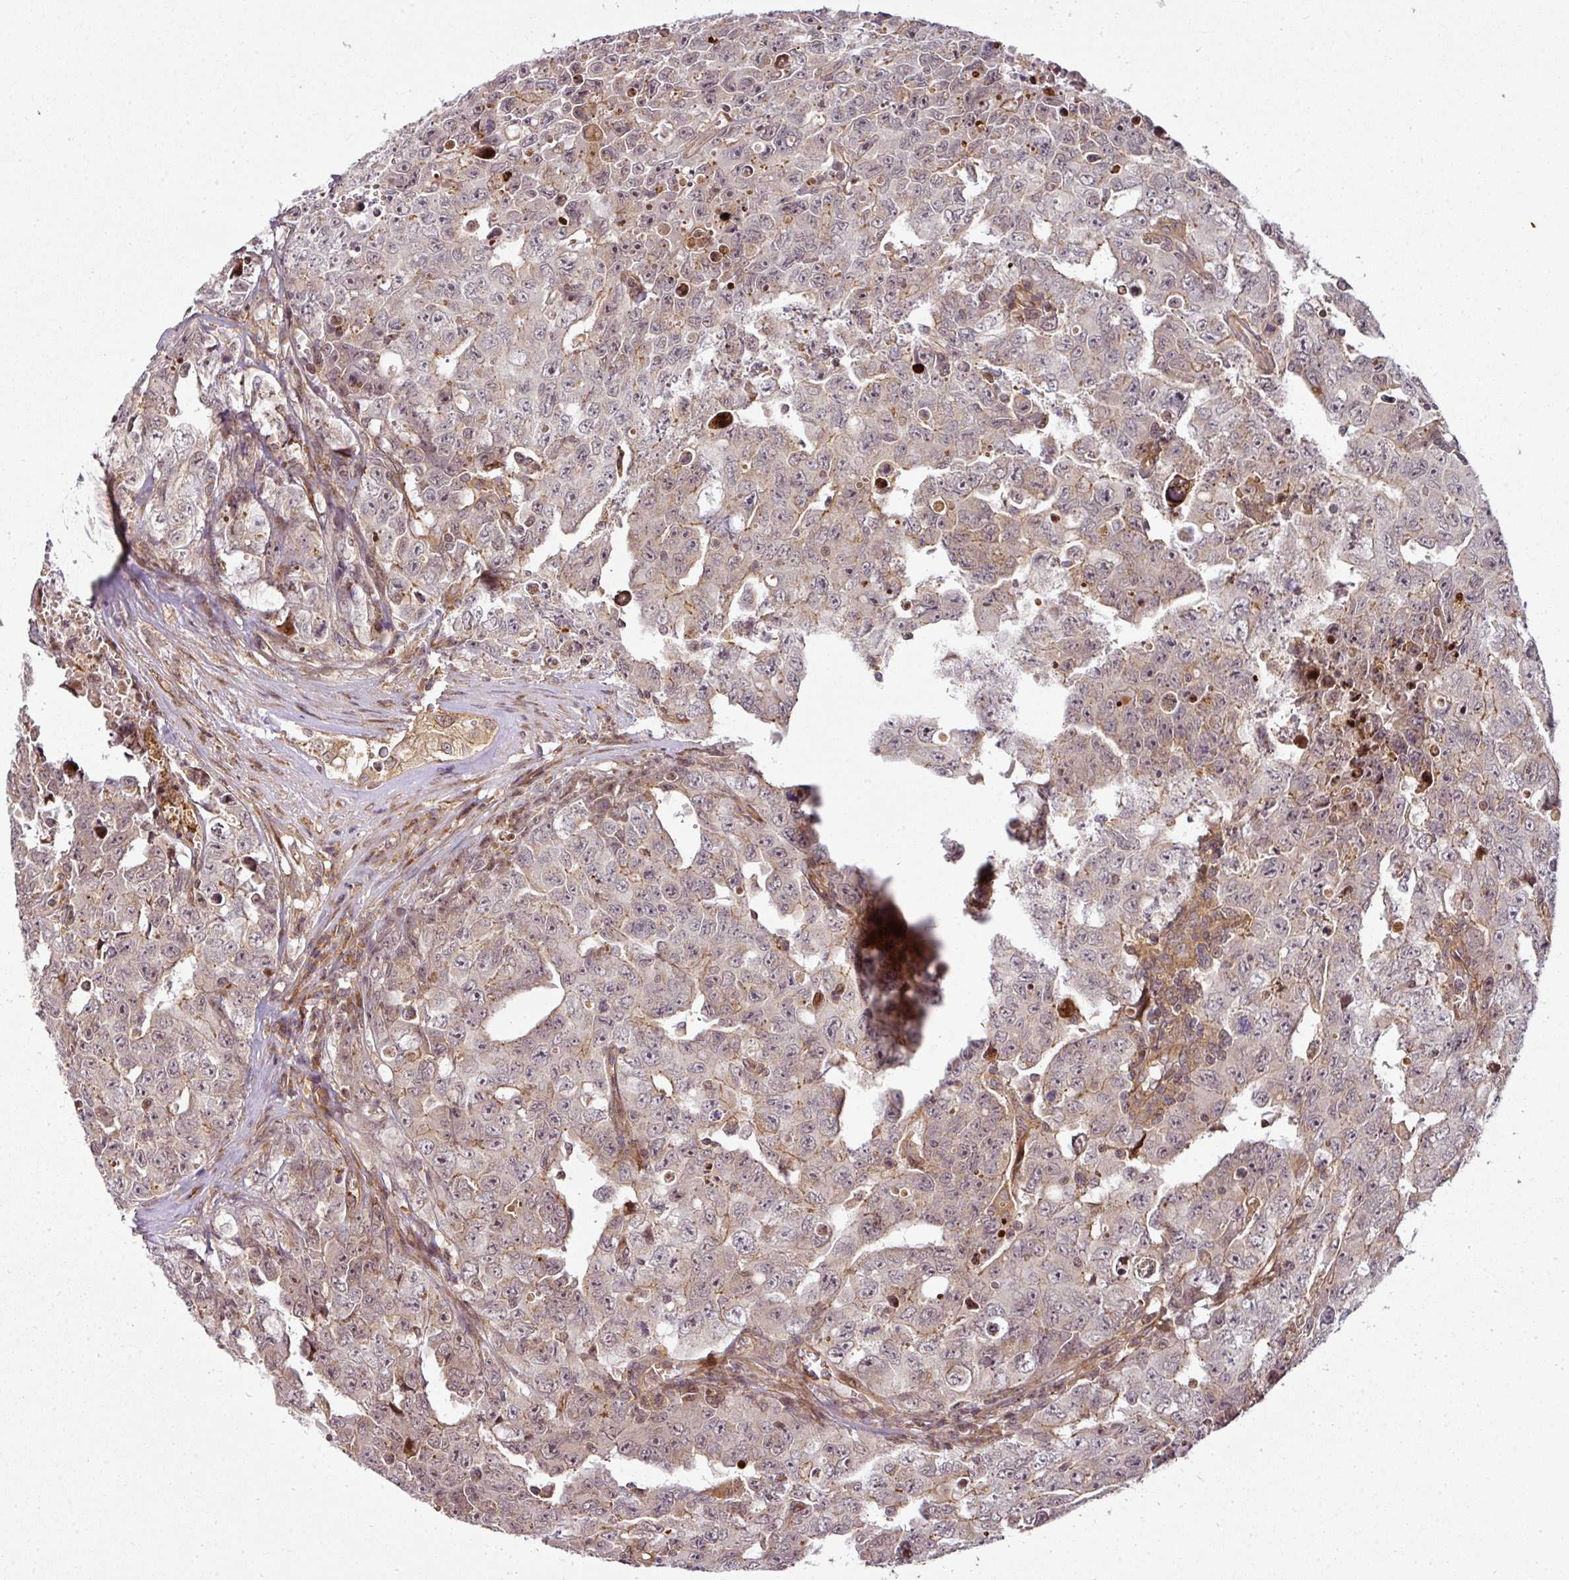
{"staining": {"intensity": "weak", "quantity": "<25%", "location": "nuclear"}, "tissue": "testis cancer", "cell_type": "Tumor cells", "image_type": "cancer", "snomed": [{"axis": "morphology", "description": "Carcinoma, Embryonal, NOS"}, {"axis": "topography", "description": "Testis"}], "caption": "Tumor cells show no significant expression in testis cancer (embryonal carcinoma). (Brightfield microscopy of DAB (3,3'-diaminobenzidine) immunohistochemistry (IHC) at high magnification).", "gene": "ATAT1", "patient": {"sex": "male", "age": 24}}